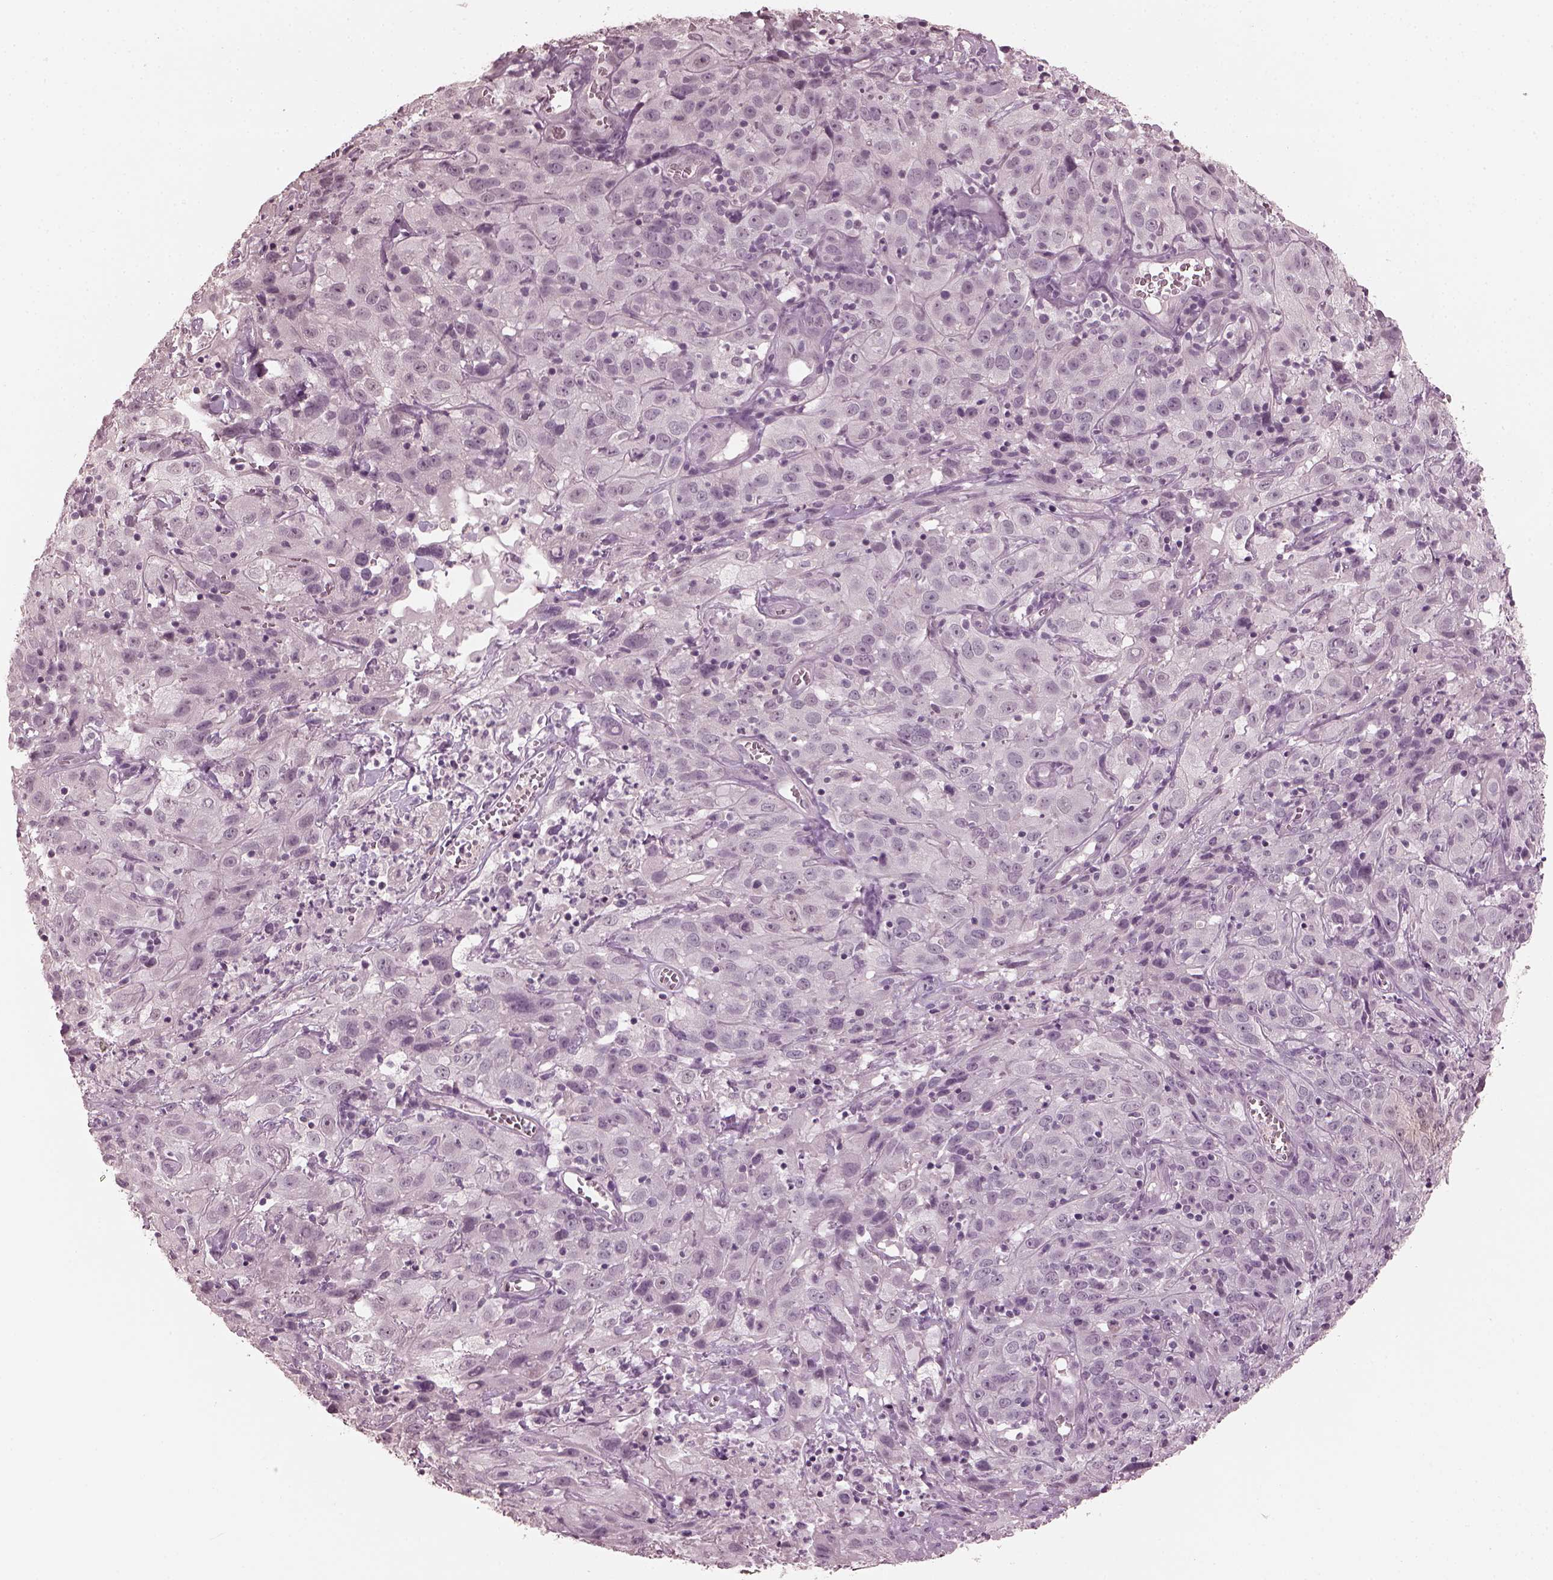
{"staining": {"intensity": "negative", "quantity": "none", "location": "none"}, "tissue": "cervical cancer", "cell_type": "Tumor cells", "image_type": "cancer", "snomed": [{"axis": "morphology", "description": "Squamous cell carcinoma, NOS"}, {"axis": "topography", "description": "Cervix"}], "caption": "The micrograph exhibits no staining of tumor cells in squamous cell carcinoma (cervical).", "gene": "OPTC", "patient": {"sex": "female", "age": 32}}